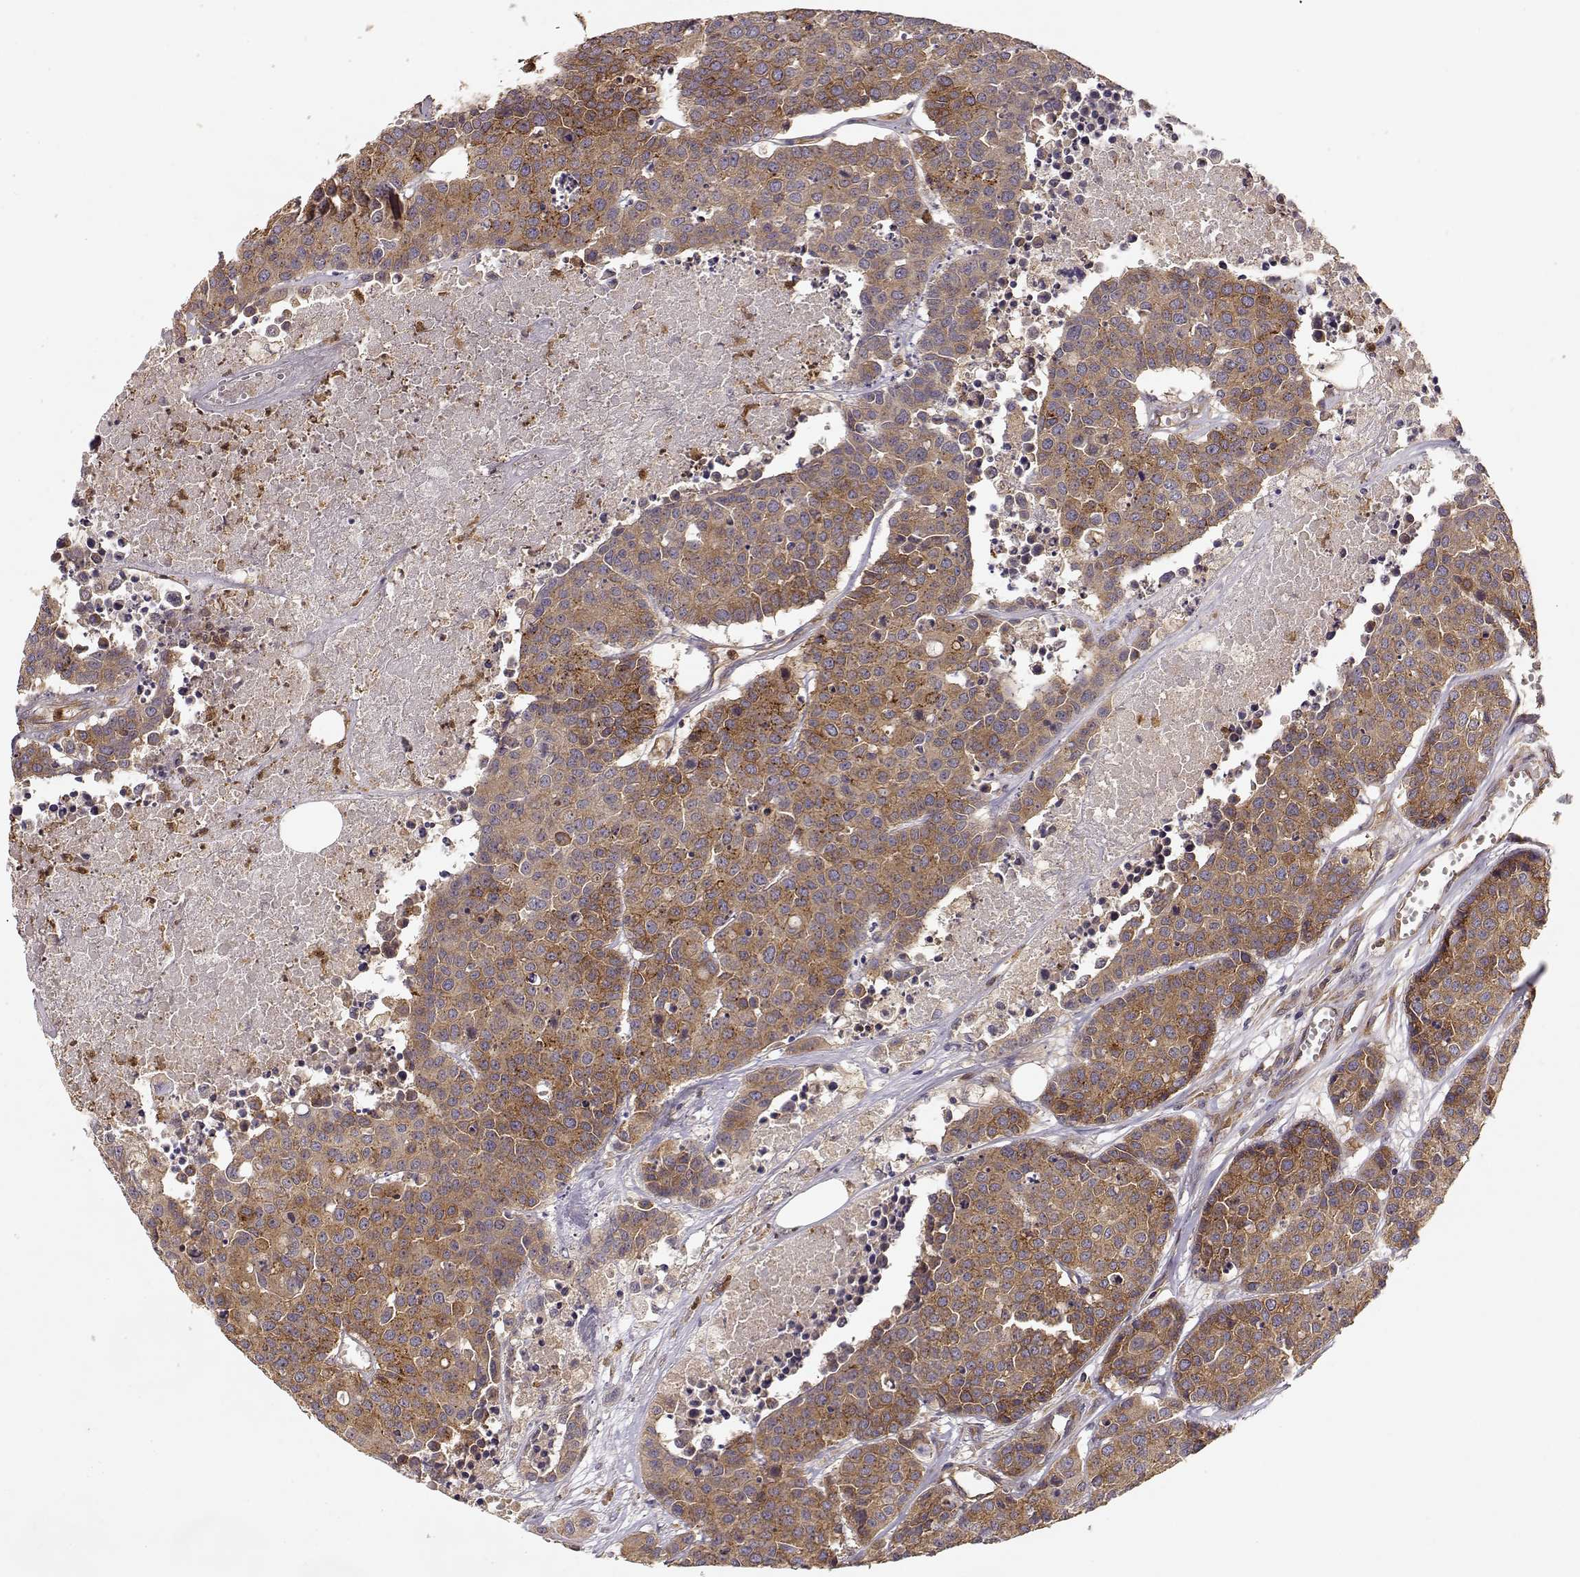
{"staining": {"intensity": "strong", "quantity": "25%-75%", "location": "cytoplasmic/membranous"}, "tissue": "carcinoid", "cell_type": "Tumor cells", "image_type": "cancer", "snomed": [{"axis": "morphology", "description": "Carcinoid, malignant, NOS"}, {"axis": "topography", "description": "Colon"}], "caption": "Immunohistochemistry image of neoplastic tissue: human carcinoid (malignant) stained using immunohistochemistry (IHC) exhibits high levels of strong protein expression localized specifically in the cytoplasmic/membranous of tumor cells, appearing as a cytoplasmic/membranous brown color.", "gene": "ARHGEF2", "patient": {"sex": "male", "age": 81}}